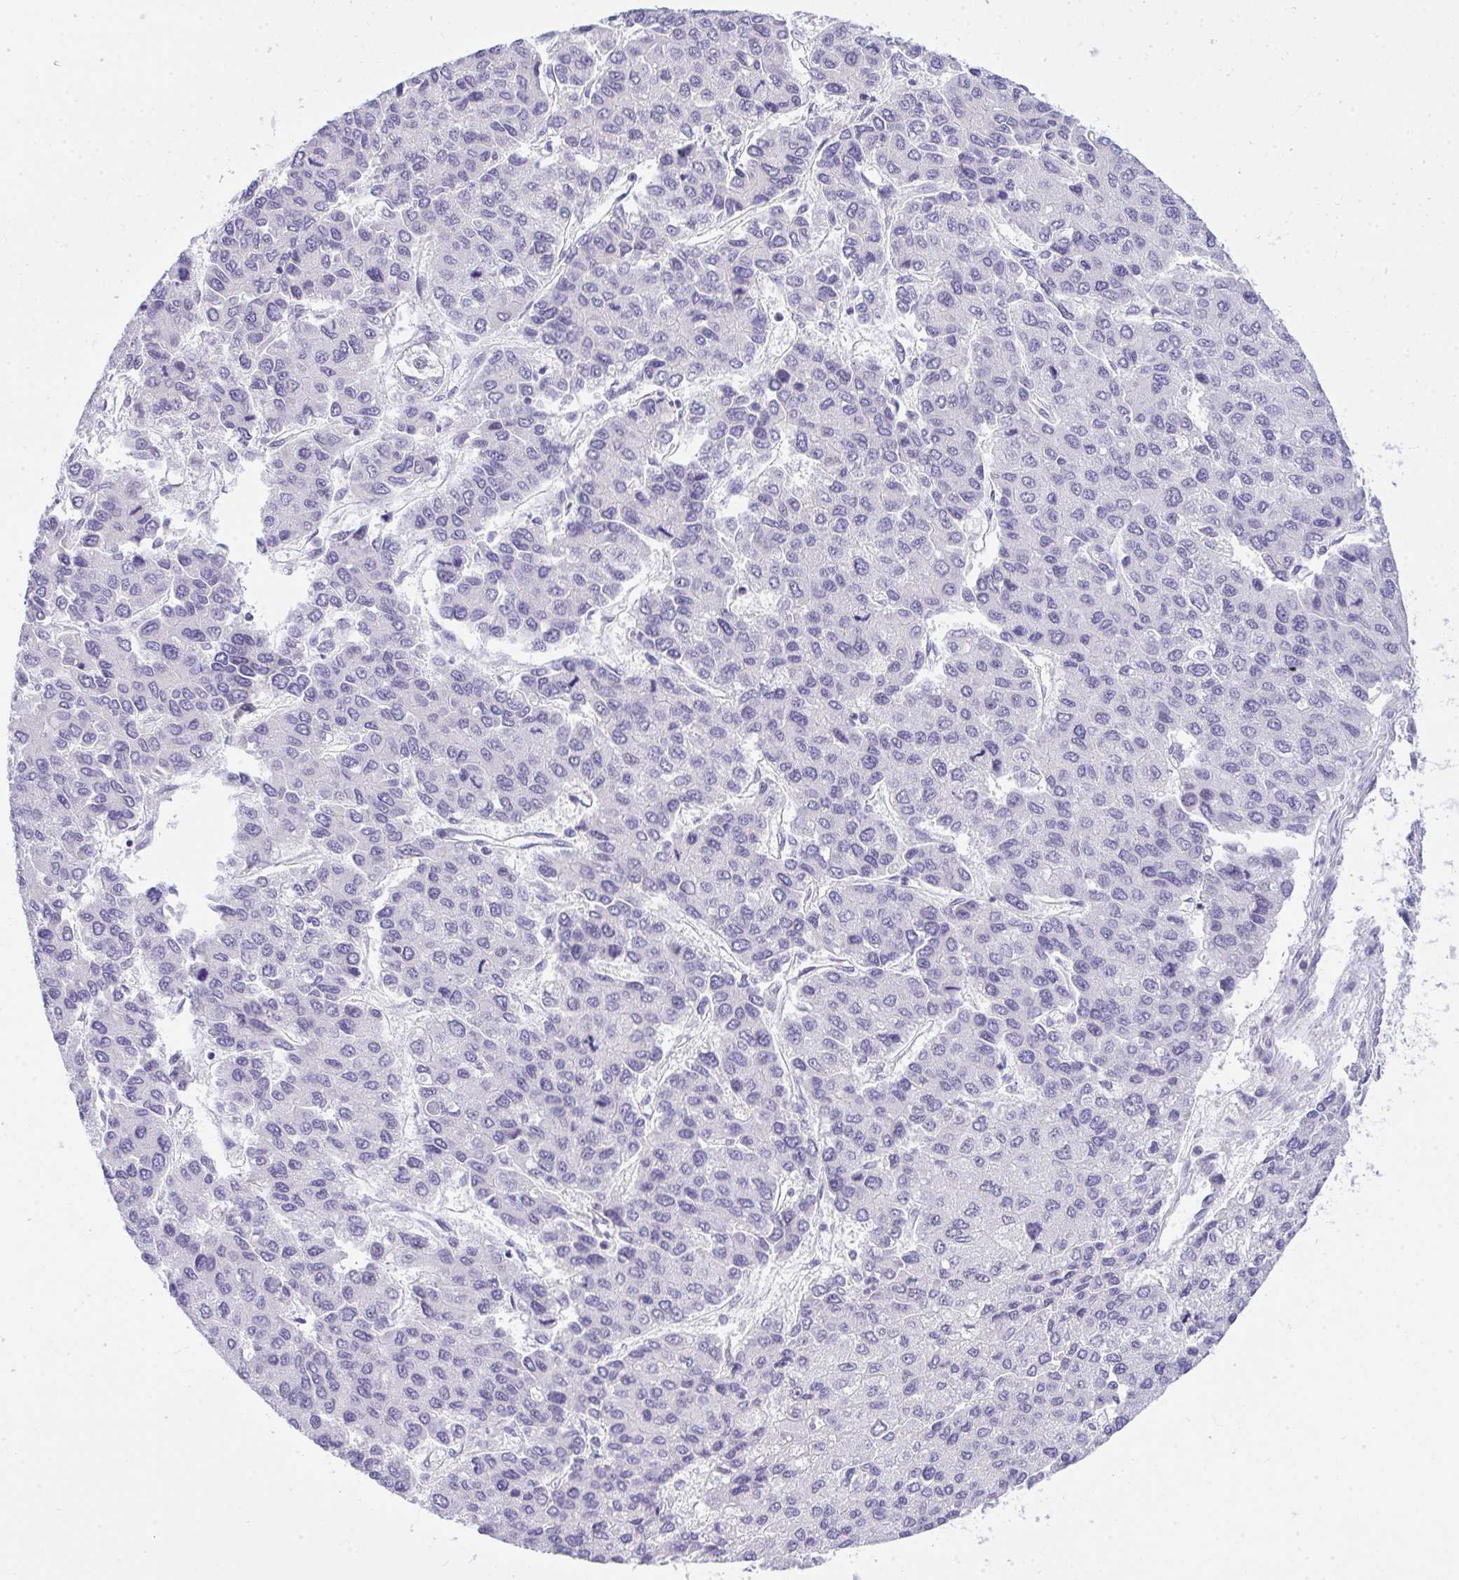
{"staining": {"intensity": "negative", "quantity": "none", "location": "none"}, "tissue": "liver cancer", "cell_type": "Tumor cells", "image_type": "cancer", "snomed": [{"axis": "morphology", "description": "Carcinoma, Hepatocellular, NOS"}, {"axis": "topography", "description": "Liver"}], "caption": "Immunohistochemistry (IHC) of human liver cancer reveals no staining in tumor cells.", "gene": "EID3", "patient": {"sex": "female", "age": 66}}